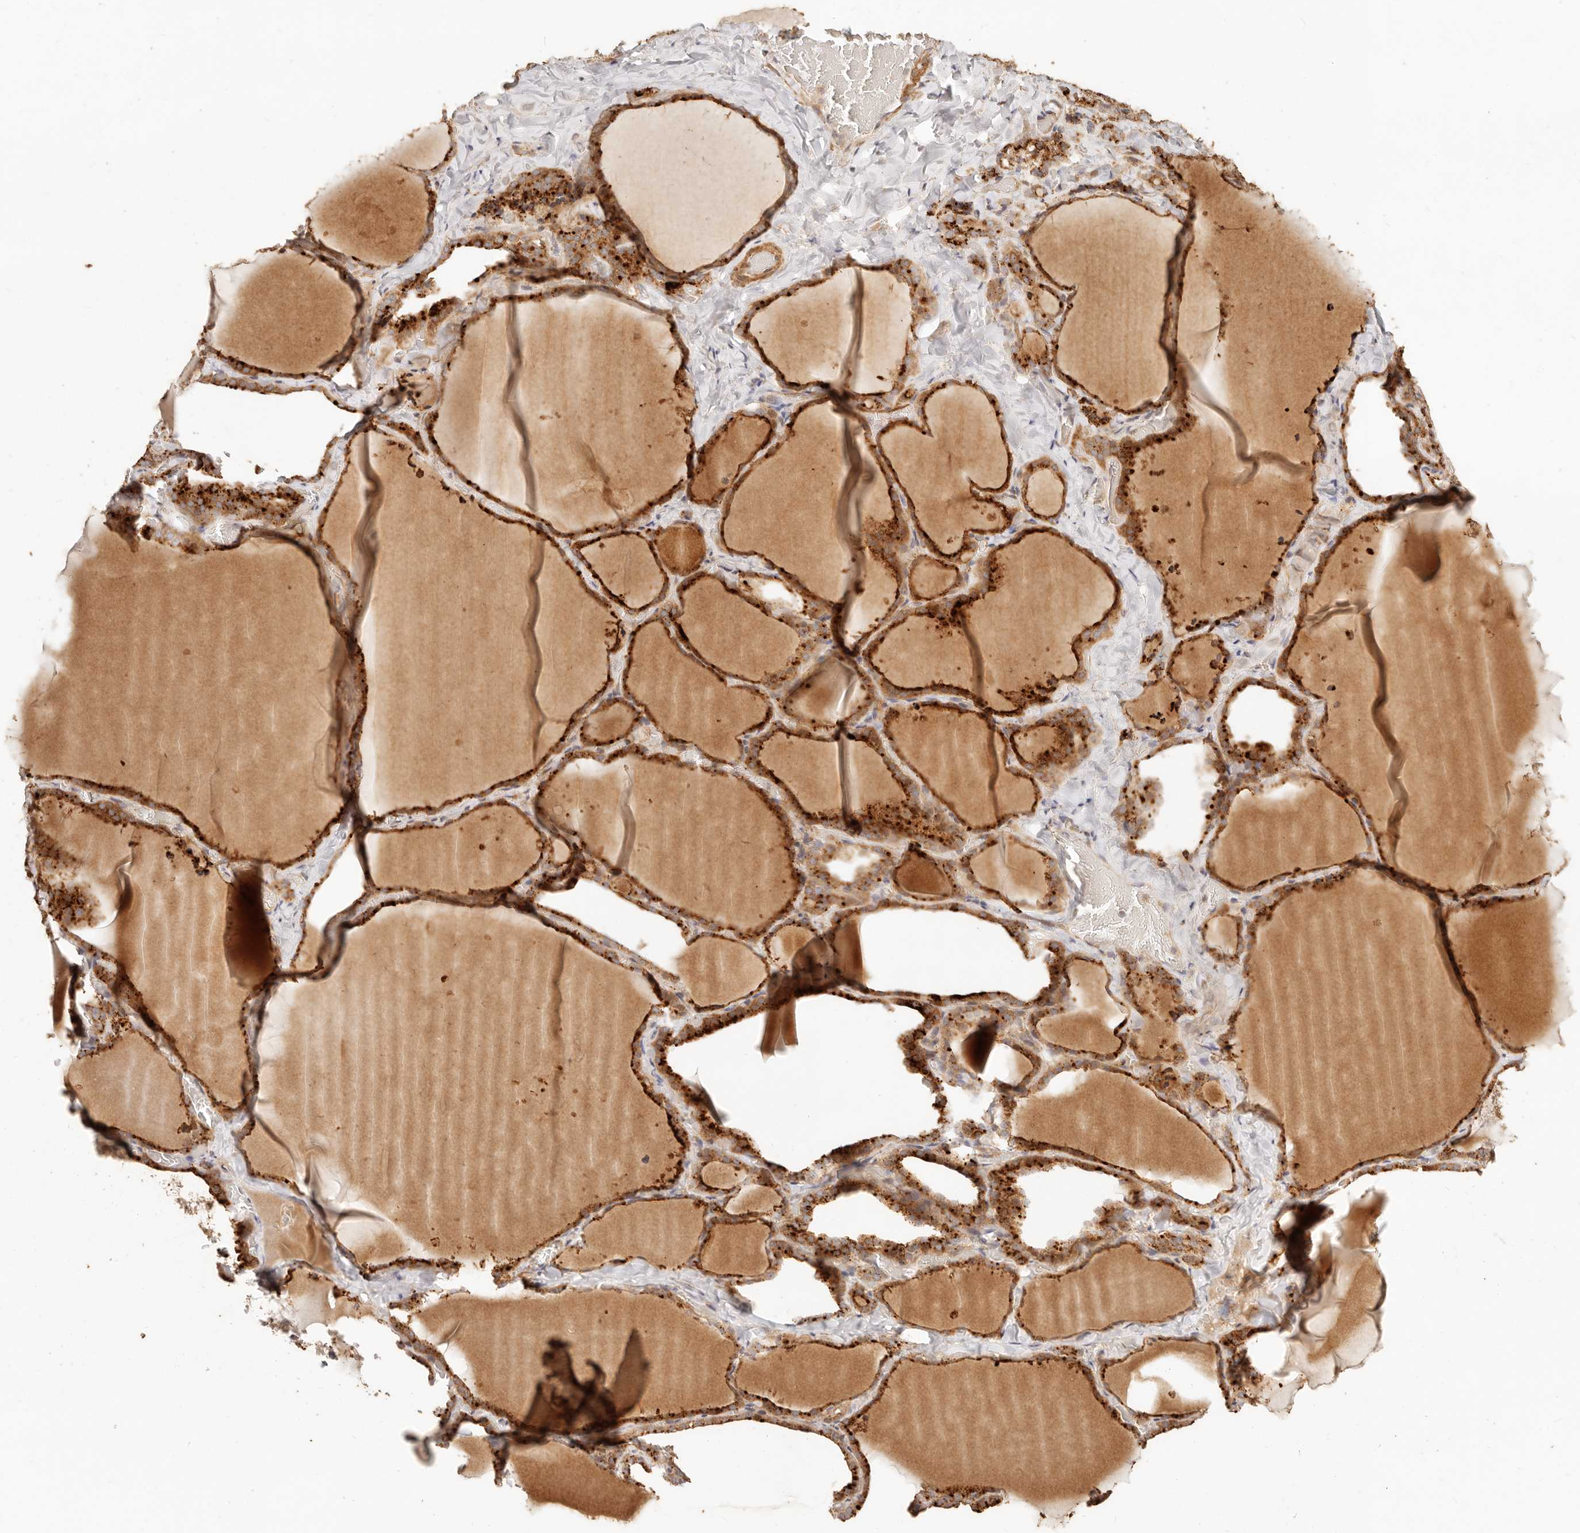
{"staining": {"intensity": "strong", "quantity": ">75%", "location": "cytoplasmic/membranous"}, "tissue": "thyroid gland", "cell_type": "Glandular cells", "image_type": "normal", "snomed": [{"axis": "morphology", "description": "Normal tissue, NOS"}, {"axis": "topography", "description": "Thyroid gland"}], "caption": "Protein staining of benign thyroid gland demonstrates strong cytoplasmic/membranous expression in approximately >75% of glandular cells.", "gene": "PTPN22", "patient": {"sex": "female", "age": 22}}